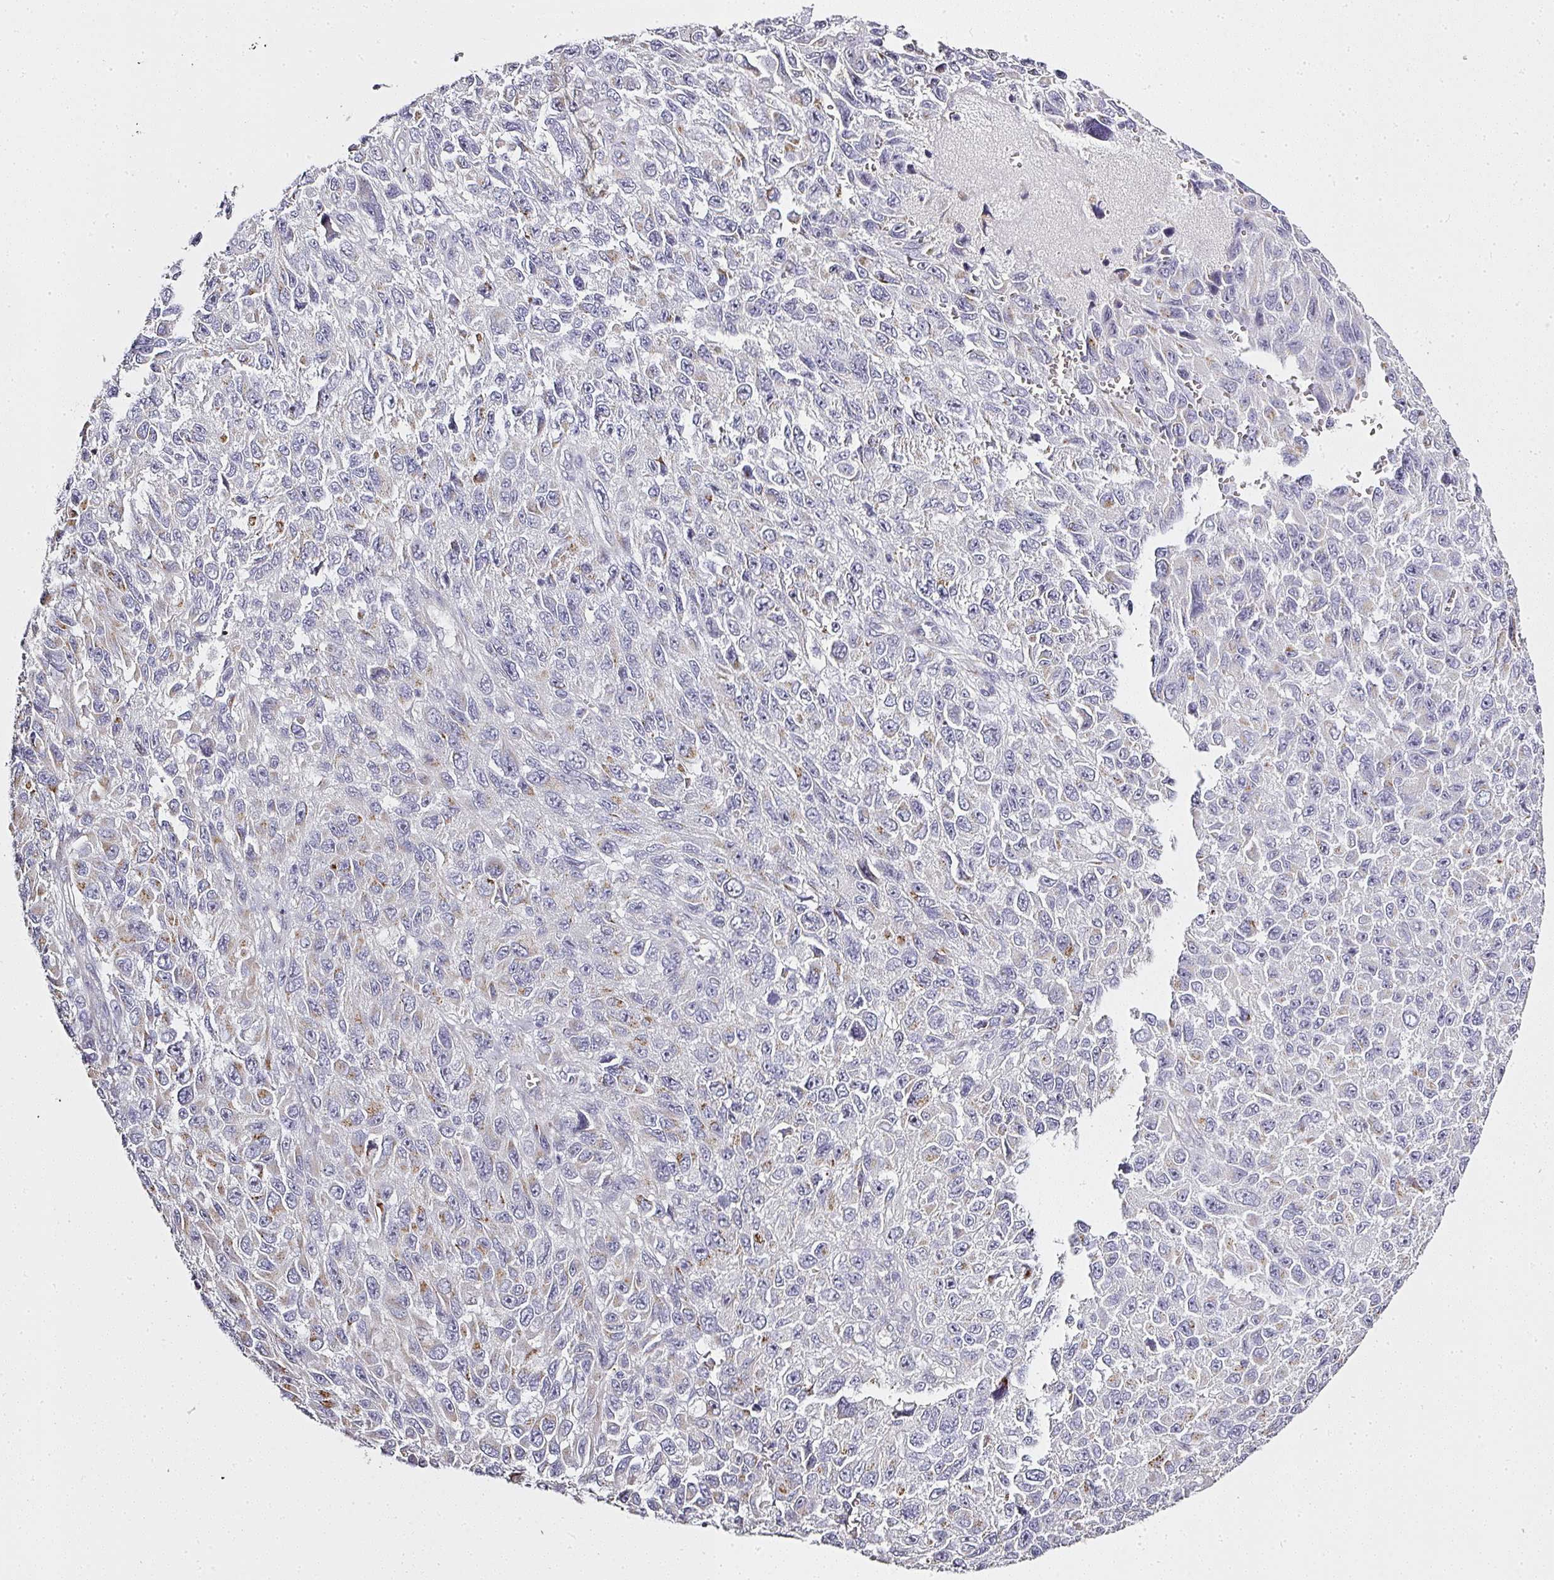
{"staining": {"intensity": "weak", "quantity": "<25%", "location": "cytoplasmic/membranous"}, "tissue": "melanoma", "cell_type": "Tumor cells", "image_type": "cancer", "snomed": [{"axis": "morphology", "description": "Normal tissue, NOS"}, {"axis": "morphology", "description": "Malignant melanoma, NOS"}, {"axis": "topography", "description": "Skin"}], "caption": "Tumor cells show no significant protein positivity in malignant melanoma. The staining was performed using DAB (3,3'-diaminobenzidine) to visualize the protein expression in brown, while the nuclei were stained in blue with hematoxylin (Magnification: 20x).", "gene": "ATP8B2", "patient": {"sex": "female", "age": 96}}